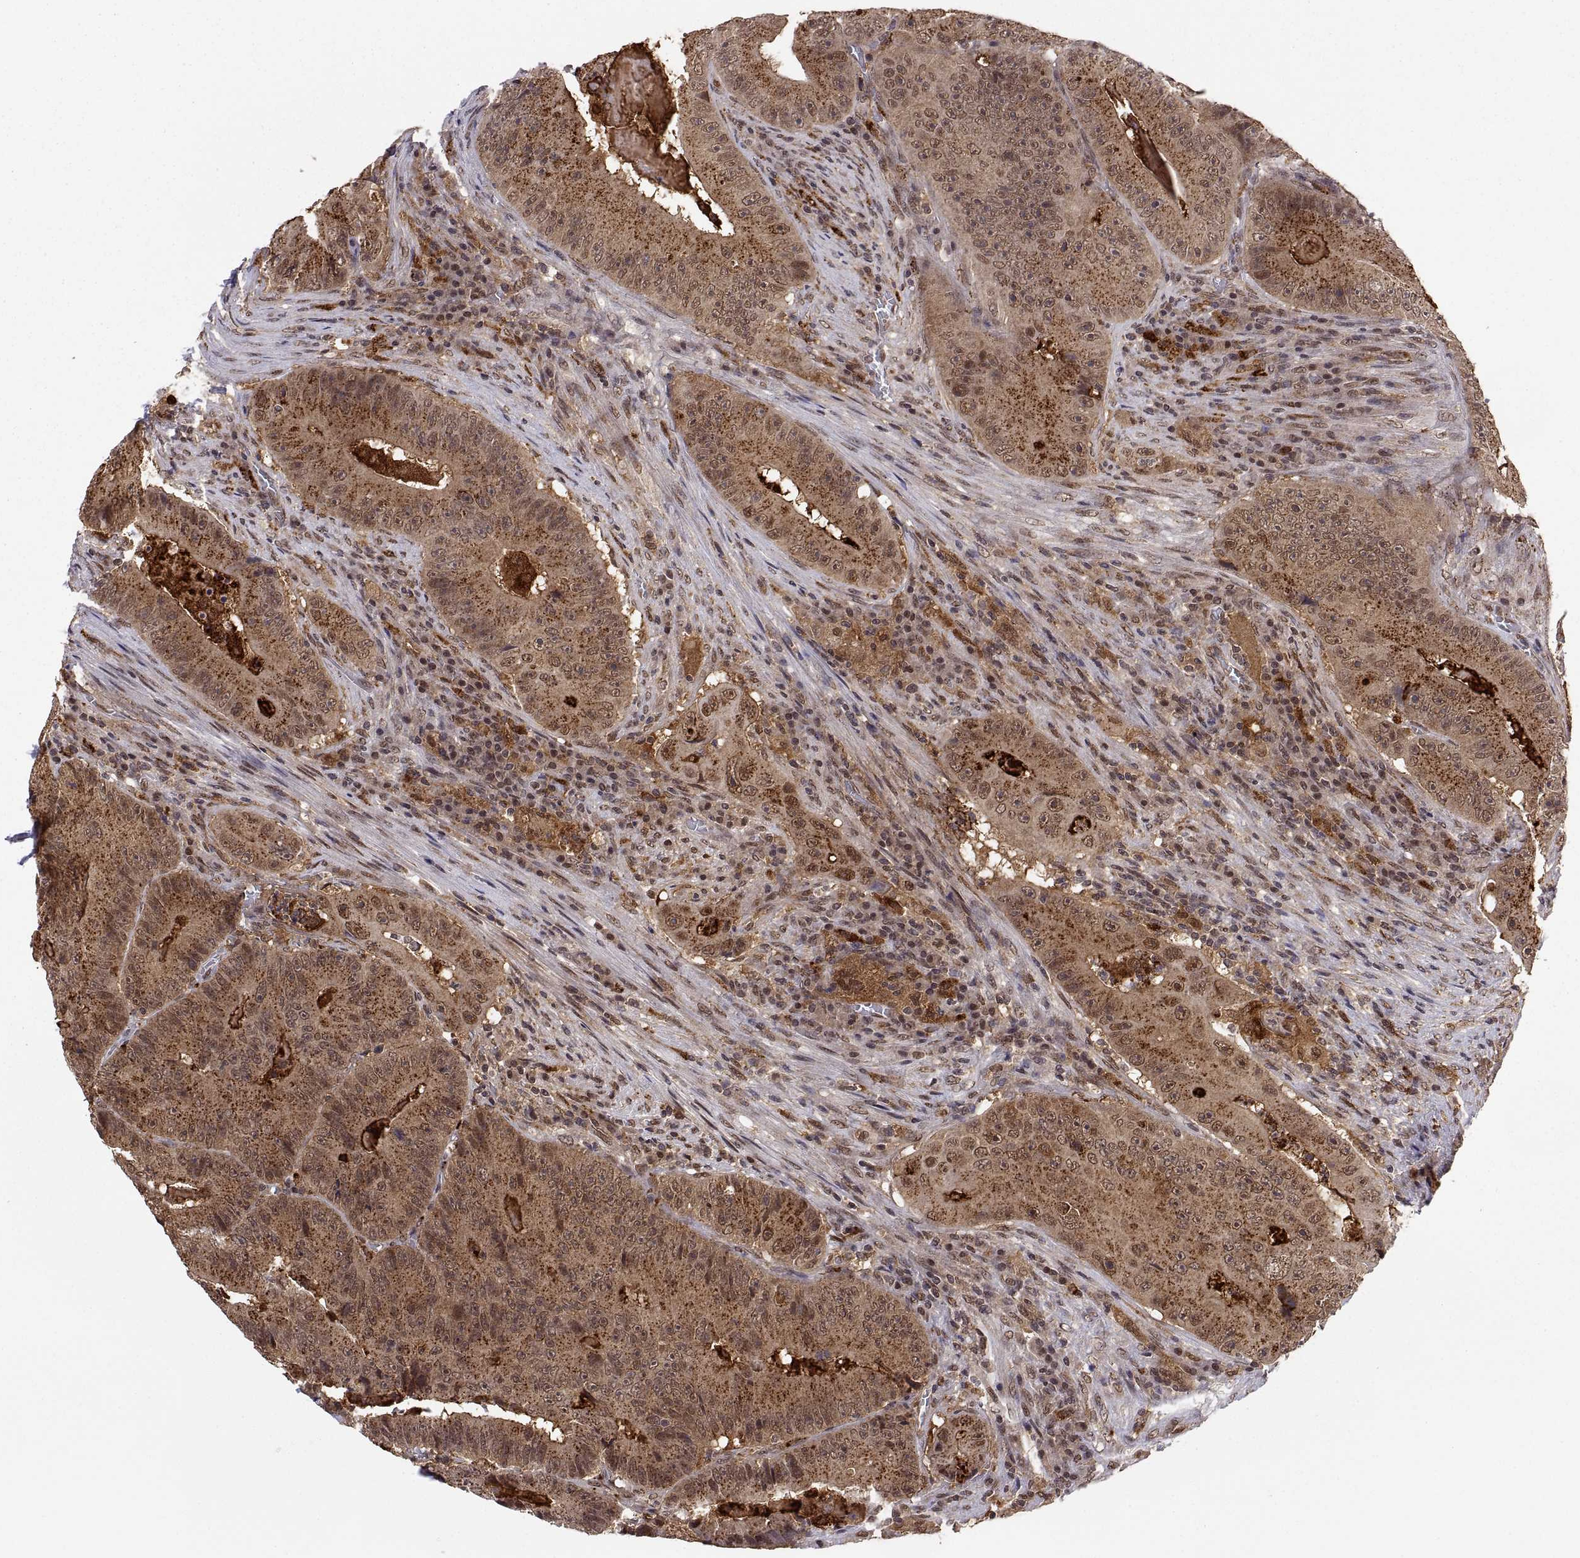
{"staining": {"intensity": "moderate", "quantity": ">75%", "location": "cytoplasmic/membranous"}, "tissue": "colorectal cancer", "cell_type": "Tumor cells", "image_type": "cancer", "snomed": [{"axis": "morphology", "description": "Adenocarcinoma, NOS"}, {"axis": "topography", "description": "Colon"}], "caption": "Colorectal cancer stained with a brown dye displays moderate cytoplasmic/membranous positive expression in approximately >75% of tumor cells.", "gene": "PSMC2", "patient": {"sex": "female", "age": 86}}